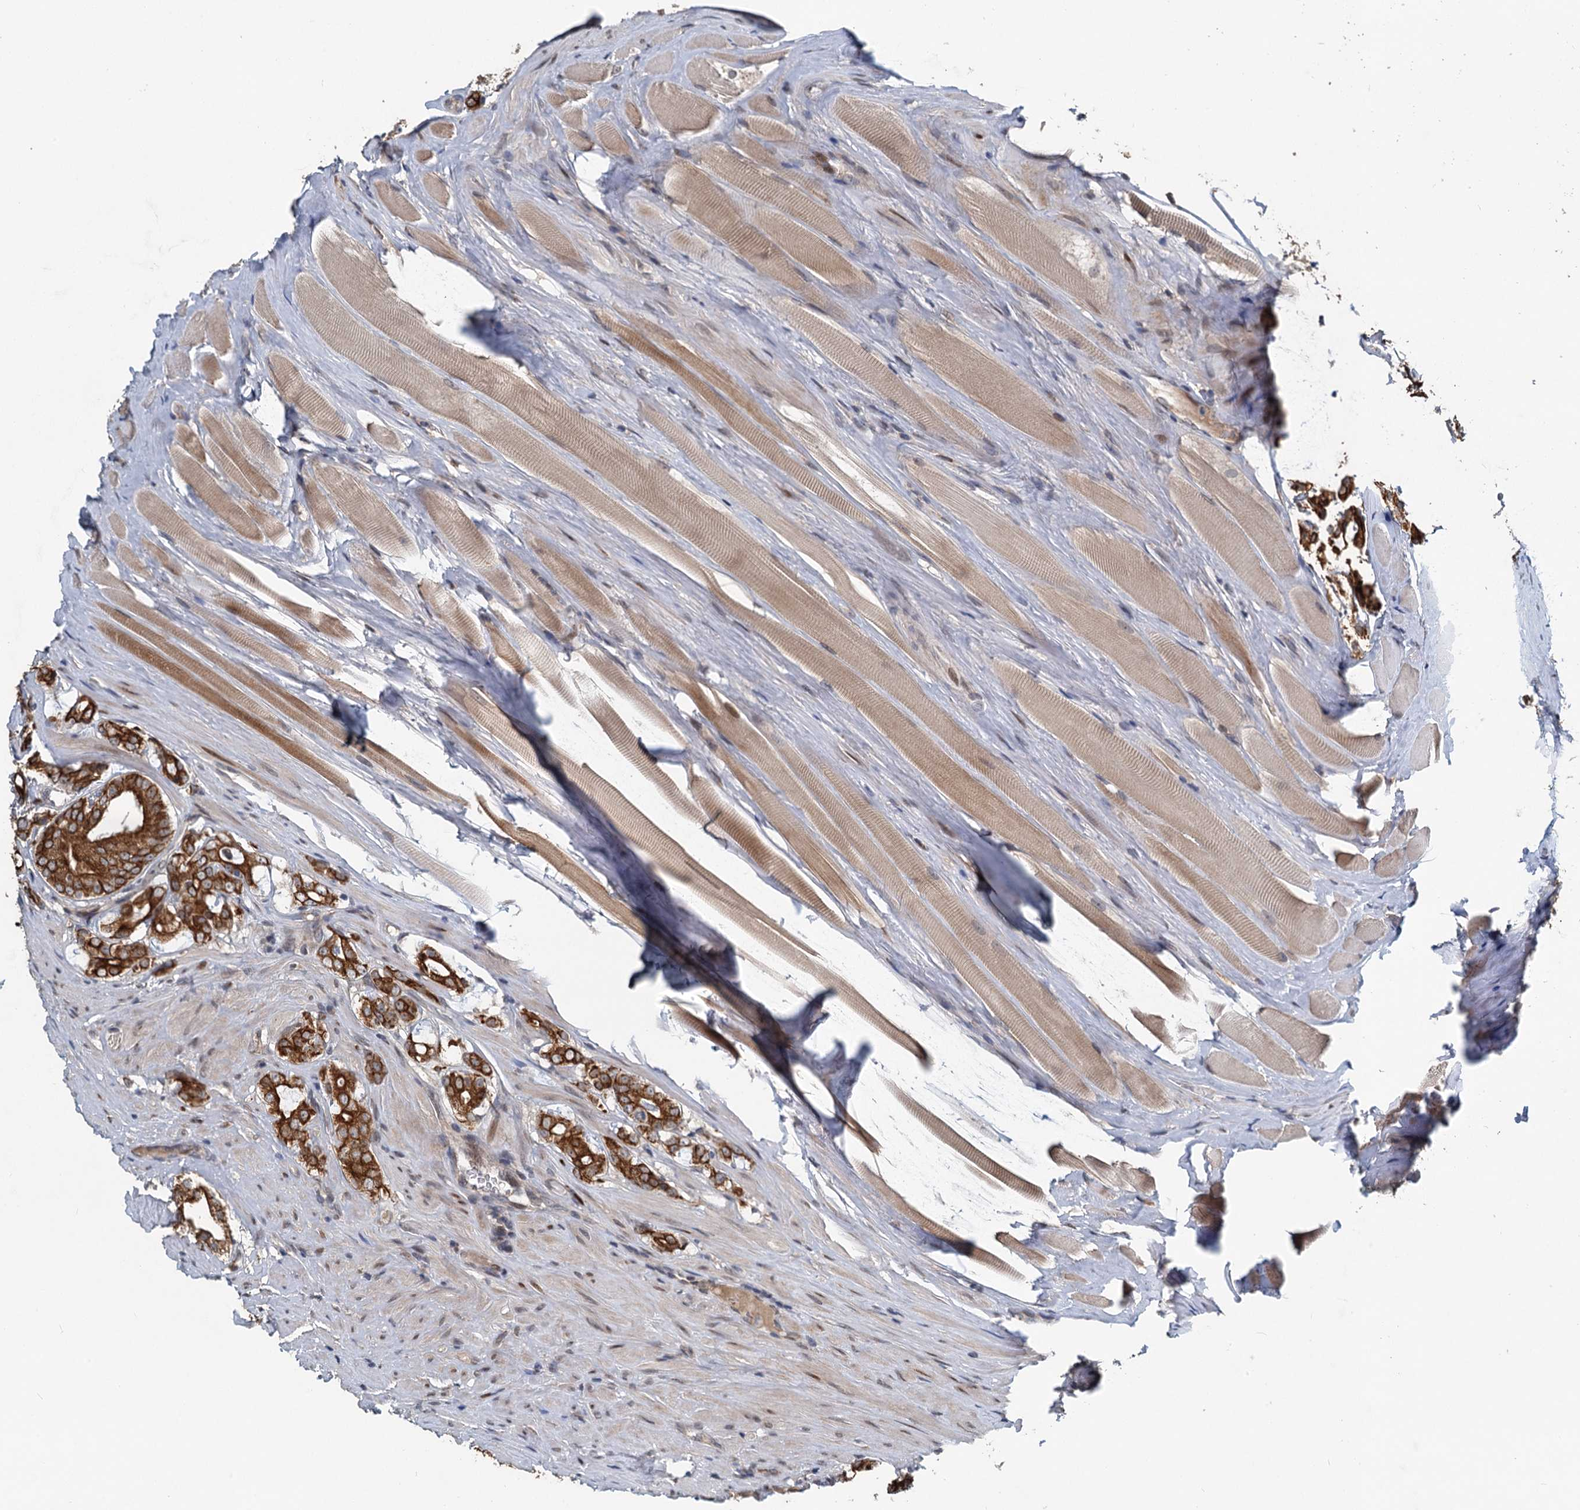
{"staining": {"intensity": "strong", "quantity": ">75%", "location": "cytoplasmic/membranous"}, "tissue": "prostate cancer", "cell_type": "Tumor cells", "image_type": "cancer", "snomed": [{"axis": "morphology", "description": "Adenocarcinoma, High grade"}, {"axis": "topography", "description": "Prostate"}], "caption": "Strong cytoplasmic/membranous protein expression is present in approximately >75% of tumor cells in prostate high-grade adenocarcinoma.", "gene": "RITA1", "patient": {"sex": "male", "age": 63}}